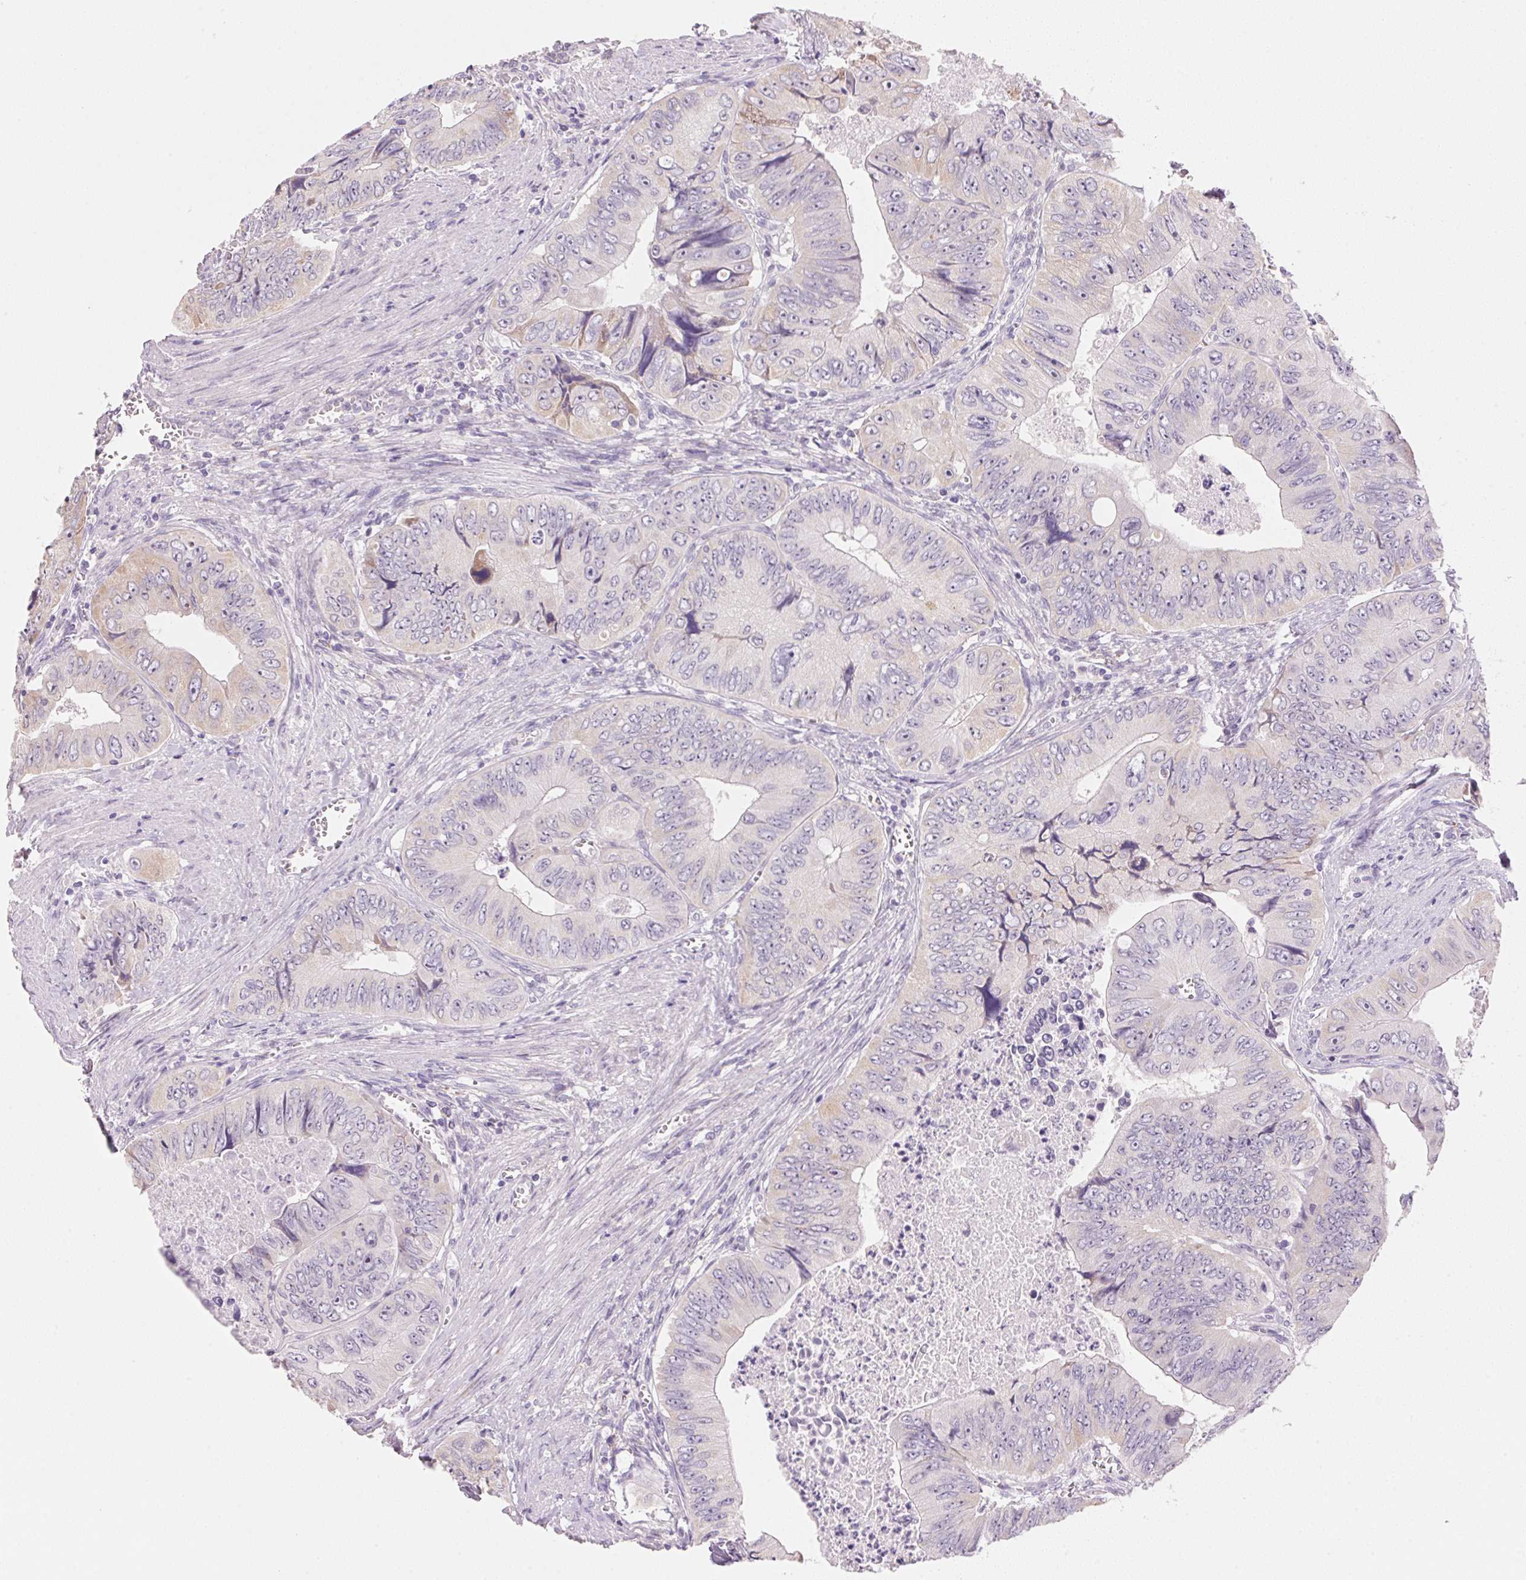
{"staining": {"intensity": "negative", "quantity": "none", "location": "none"}, "tissue": "colorectal cancer", "cell_type": "Tumor cells", "image_type": "cancer", "snomed": [{"axis": "morphology", "description": "Adenocarcinoma, NOS"}, {"axis": "topography", "description": "Colon"}], "caption": "Tumor cells are negative for brown protein staining in adenocarcinoma (colorectal).", "gene": "CYP11B1", "patient": {"sex": "female", "age": 84}}